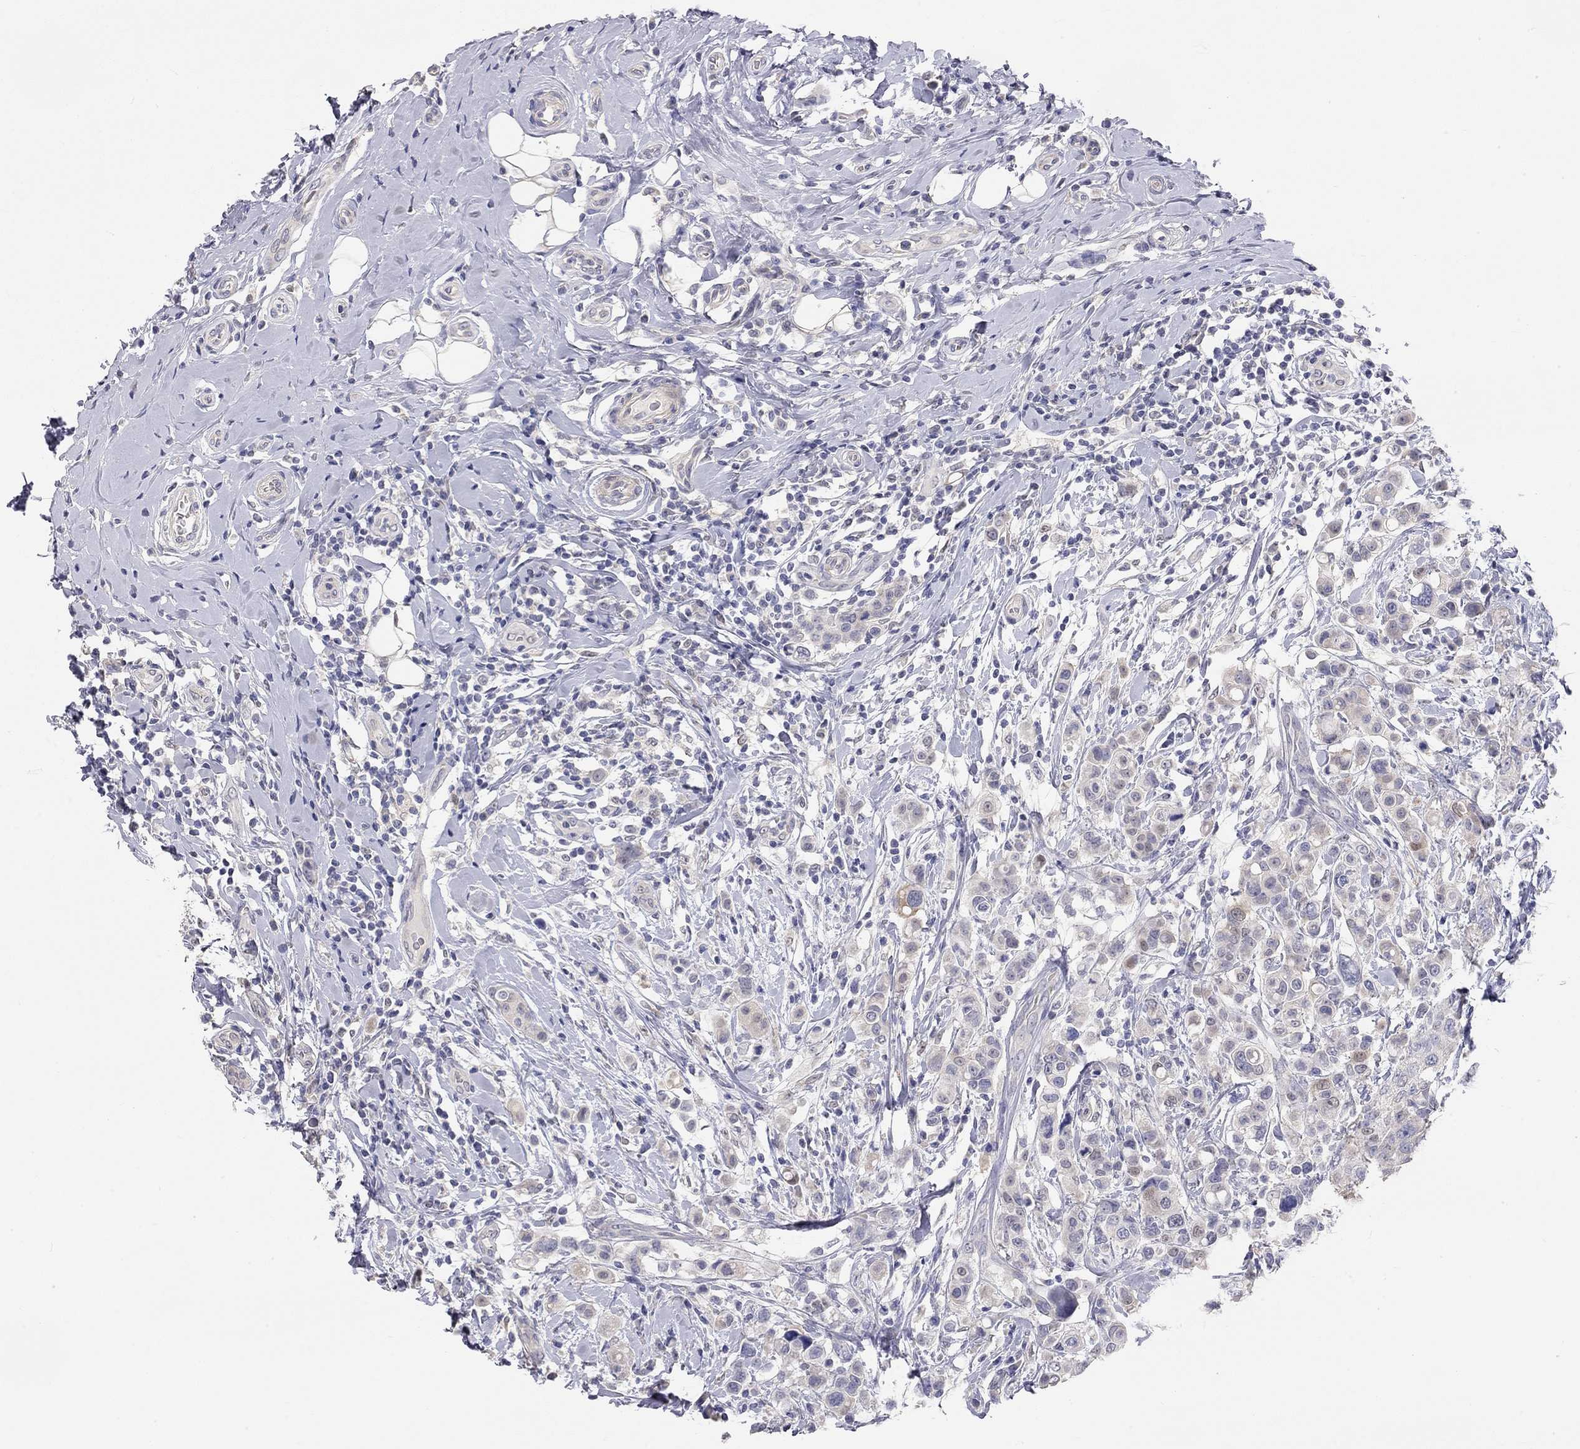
{"staining": {"intensity": "strong", "quantity": "<25%", "location": "nuclear"}, "tissue": "breast cancer", "cell_type": "Tumor cells", "image_type": "cancer", "snomed": [{"axis": "morphology", "description": "Duct carcinoma"}, {"axis": "topography", "description": "Breast"}], "caption": "Breast cancer stained for a protein exhibits strong nuclear positivity in tumor cells. (IHC, brightfield microscopy, high magnification).", "gene": "PAPSS2", "patient": {"sex": "female", "age": 27}}